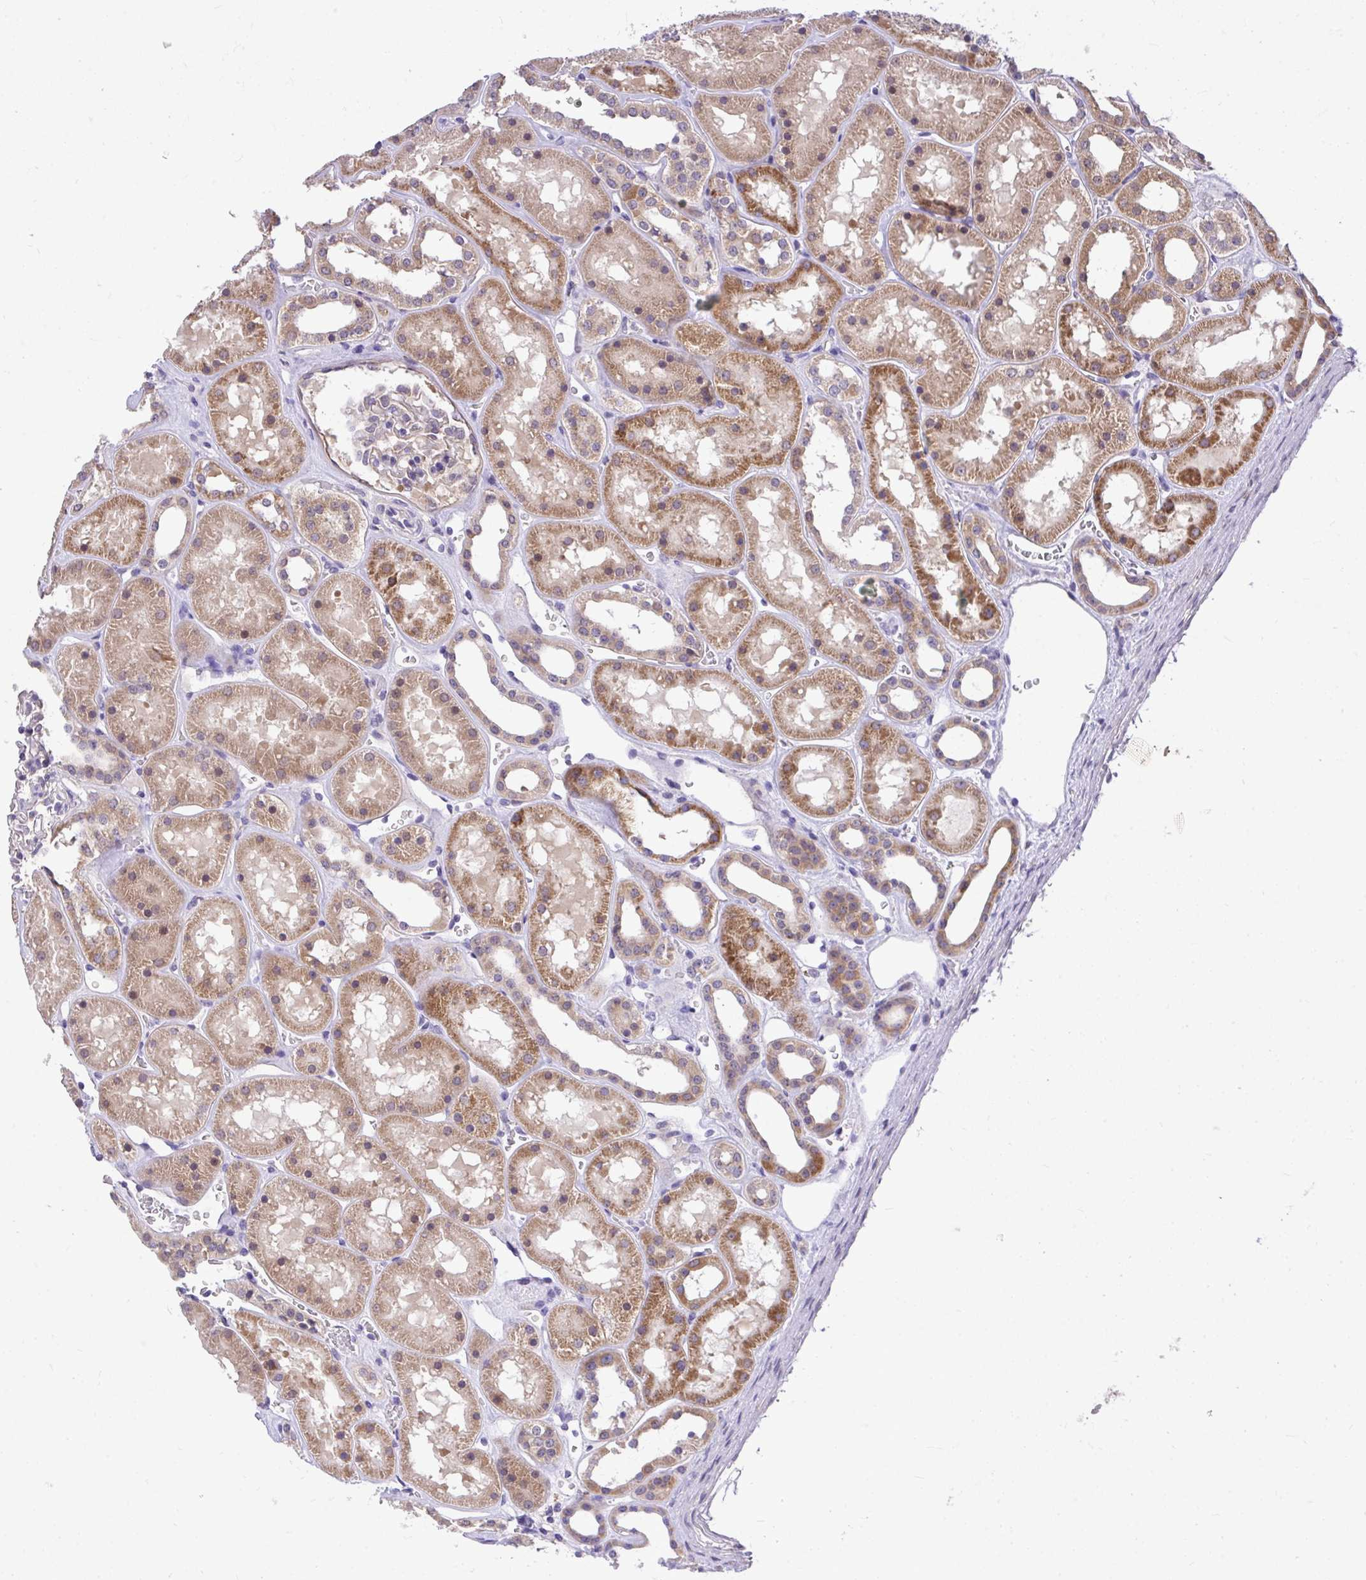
{"staining": {"intensity": "moderate", "quantity": "<25%", "location": "cytoplasmic/membranous"}, "tissue": "kidney", "cell_type": "Cells in glomeruli", "image_type": "normal", "snomed": [{"axis": "morphology", "description": "Normal tissue, NOS"}, {"axis": "topography", "description": "Kidney"}], "caption": "IHC (DAB (3,3'-diaminobenzidine)) staining of benign kidney displays moderate cytoplasmic/membranous protein staining in approximately <25% of cells in glomeruli. Using DAB (brown) and hematoxylin (blue) stains, captured at high magnification using brightfield microscopy.", "gene": "MPC2", "patient": {"sex": "female", "age": 41}}